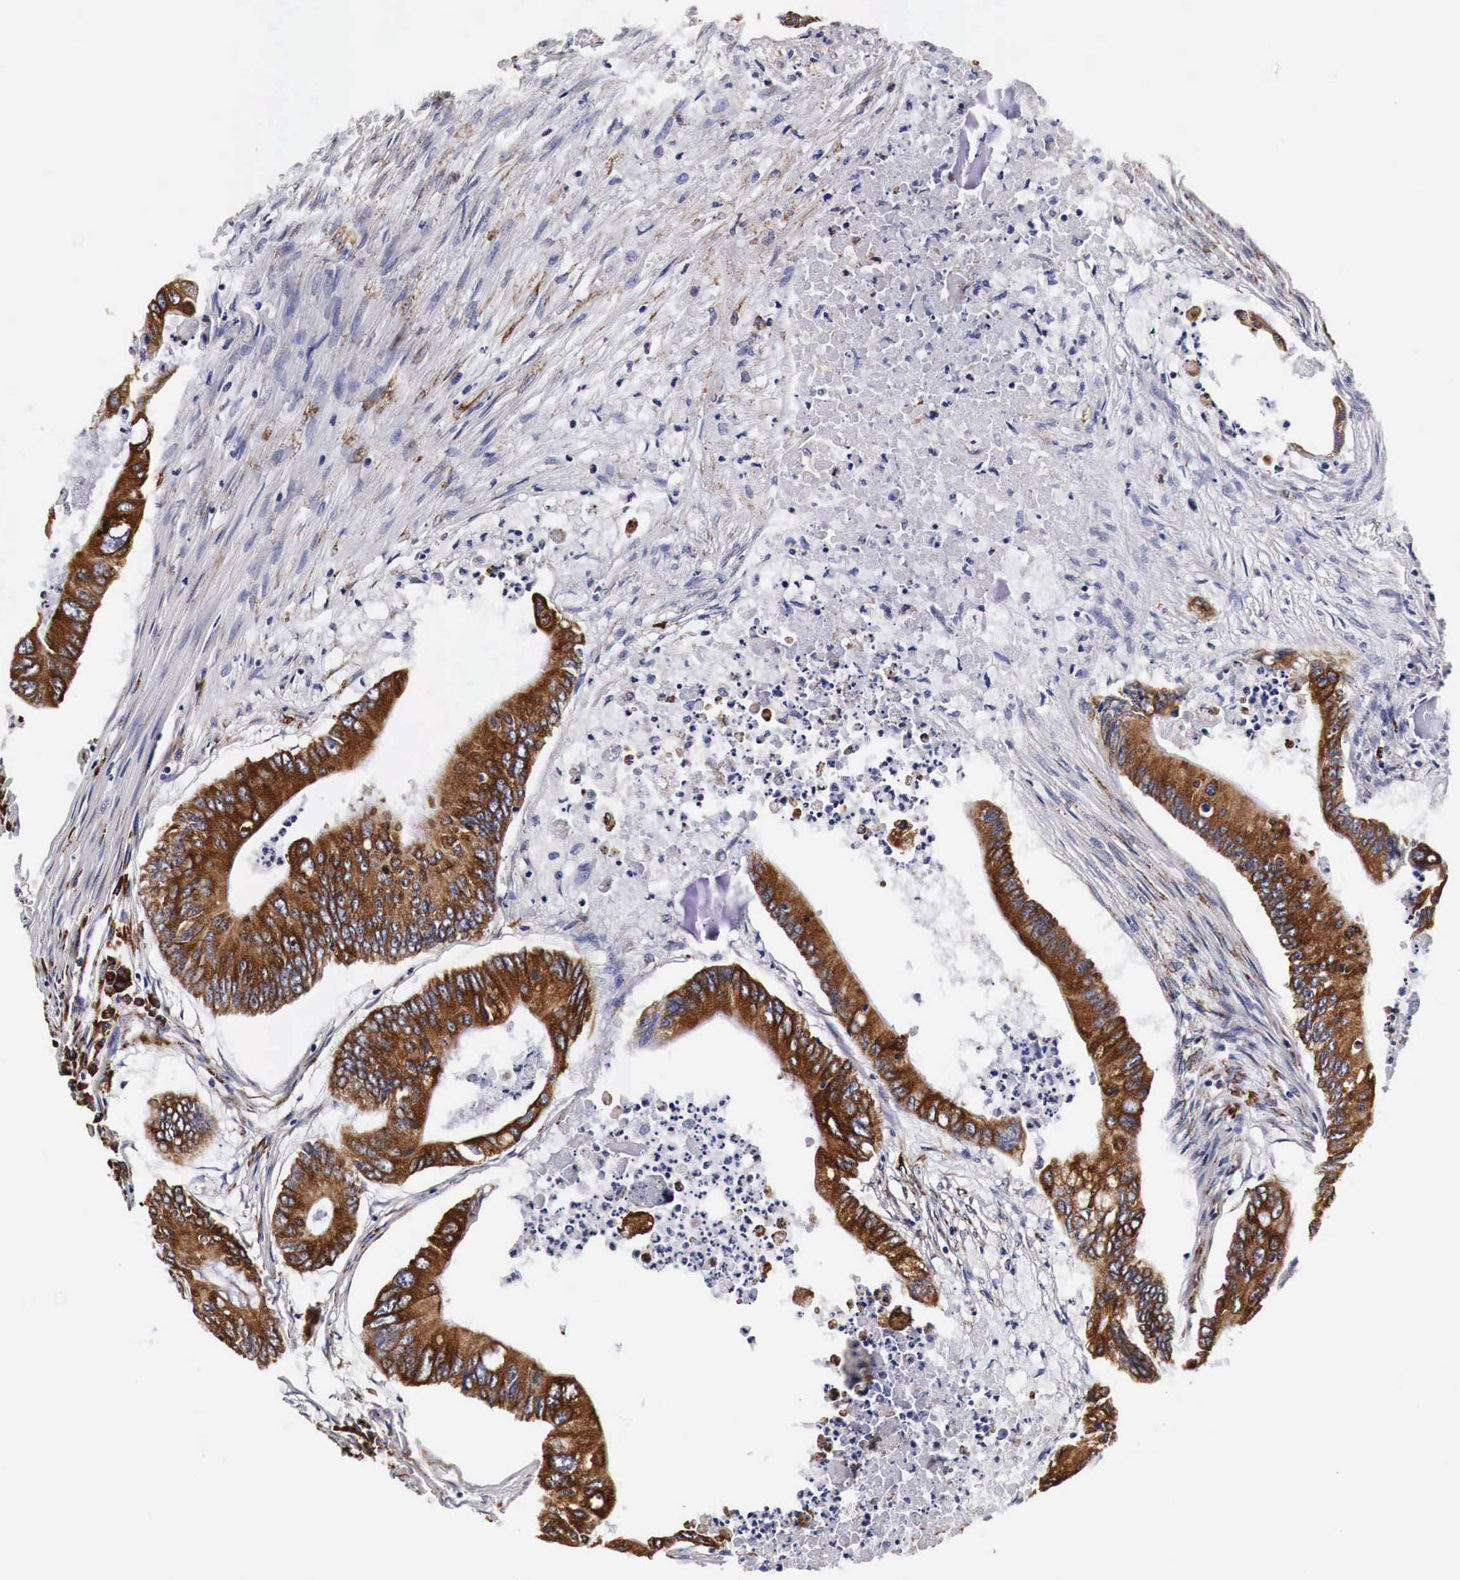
{"staining": {"intensity": "strong", "quantity": ">75%", "location": "cytoplasmic/membranous"}, "tissue": "colorectal cancer", "cell_type": "Tumor cells", "image_type": "cancer", "snomed": [{"axis": "morphology", "description": "Adenocarcinoma, NOS"}, {"axis": "topography", "description": "Colon"}], "caption": "Approximately >75% of tumor cells in colorectal adenocarcinoma display strong cytoplasmic/membranous protein staining as visualized by brown immunohistochemical staining.", "gene": "CKAP4", "patient": {"sex": "male", "age": 65}}